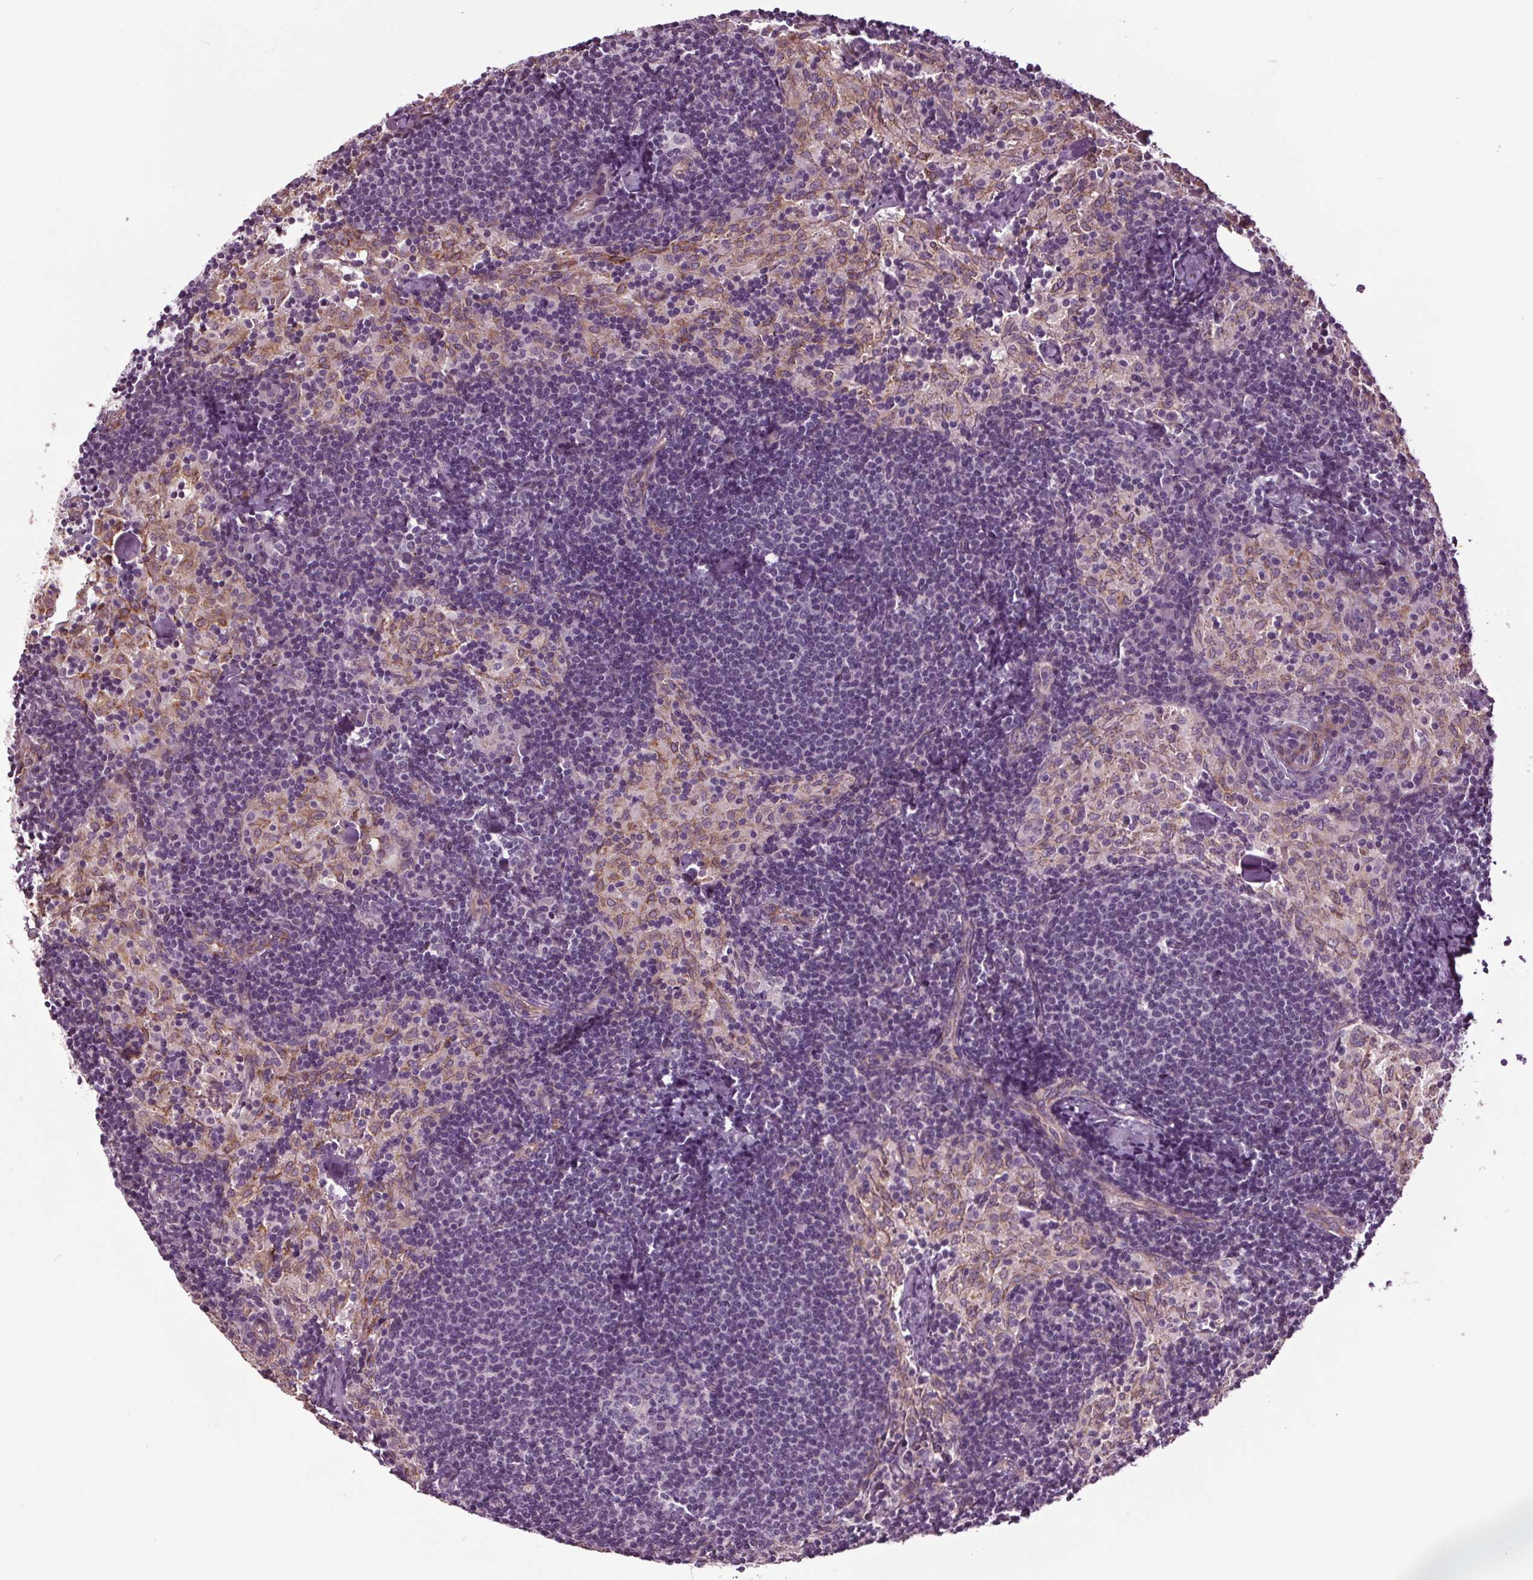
{"staining": {"intensity": "negative", "quantity": "none", "location": "none"}, "tissue": "lymph node", "cell_type": "Germinal center cells", "image_type": "normal", "snomed": [{"axis": "morphology", "description": "Normal tissue, NOS"}, {"axis": "topography", "description": "Lymph node"}], "caption": "Immunohistochemistry (IHC) image of unremarkable lymph node: lymph node stained with DAB displays no significant protein positivity in germinal center cells.", "gene": "HAUS5", "patient": {"sex": "female", "age": 69}}